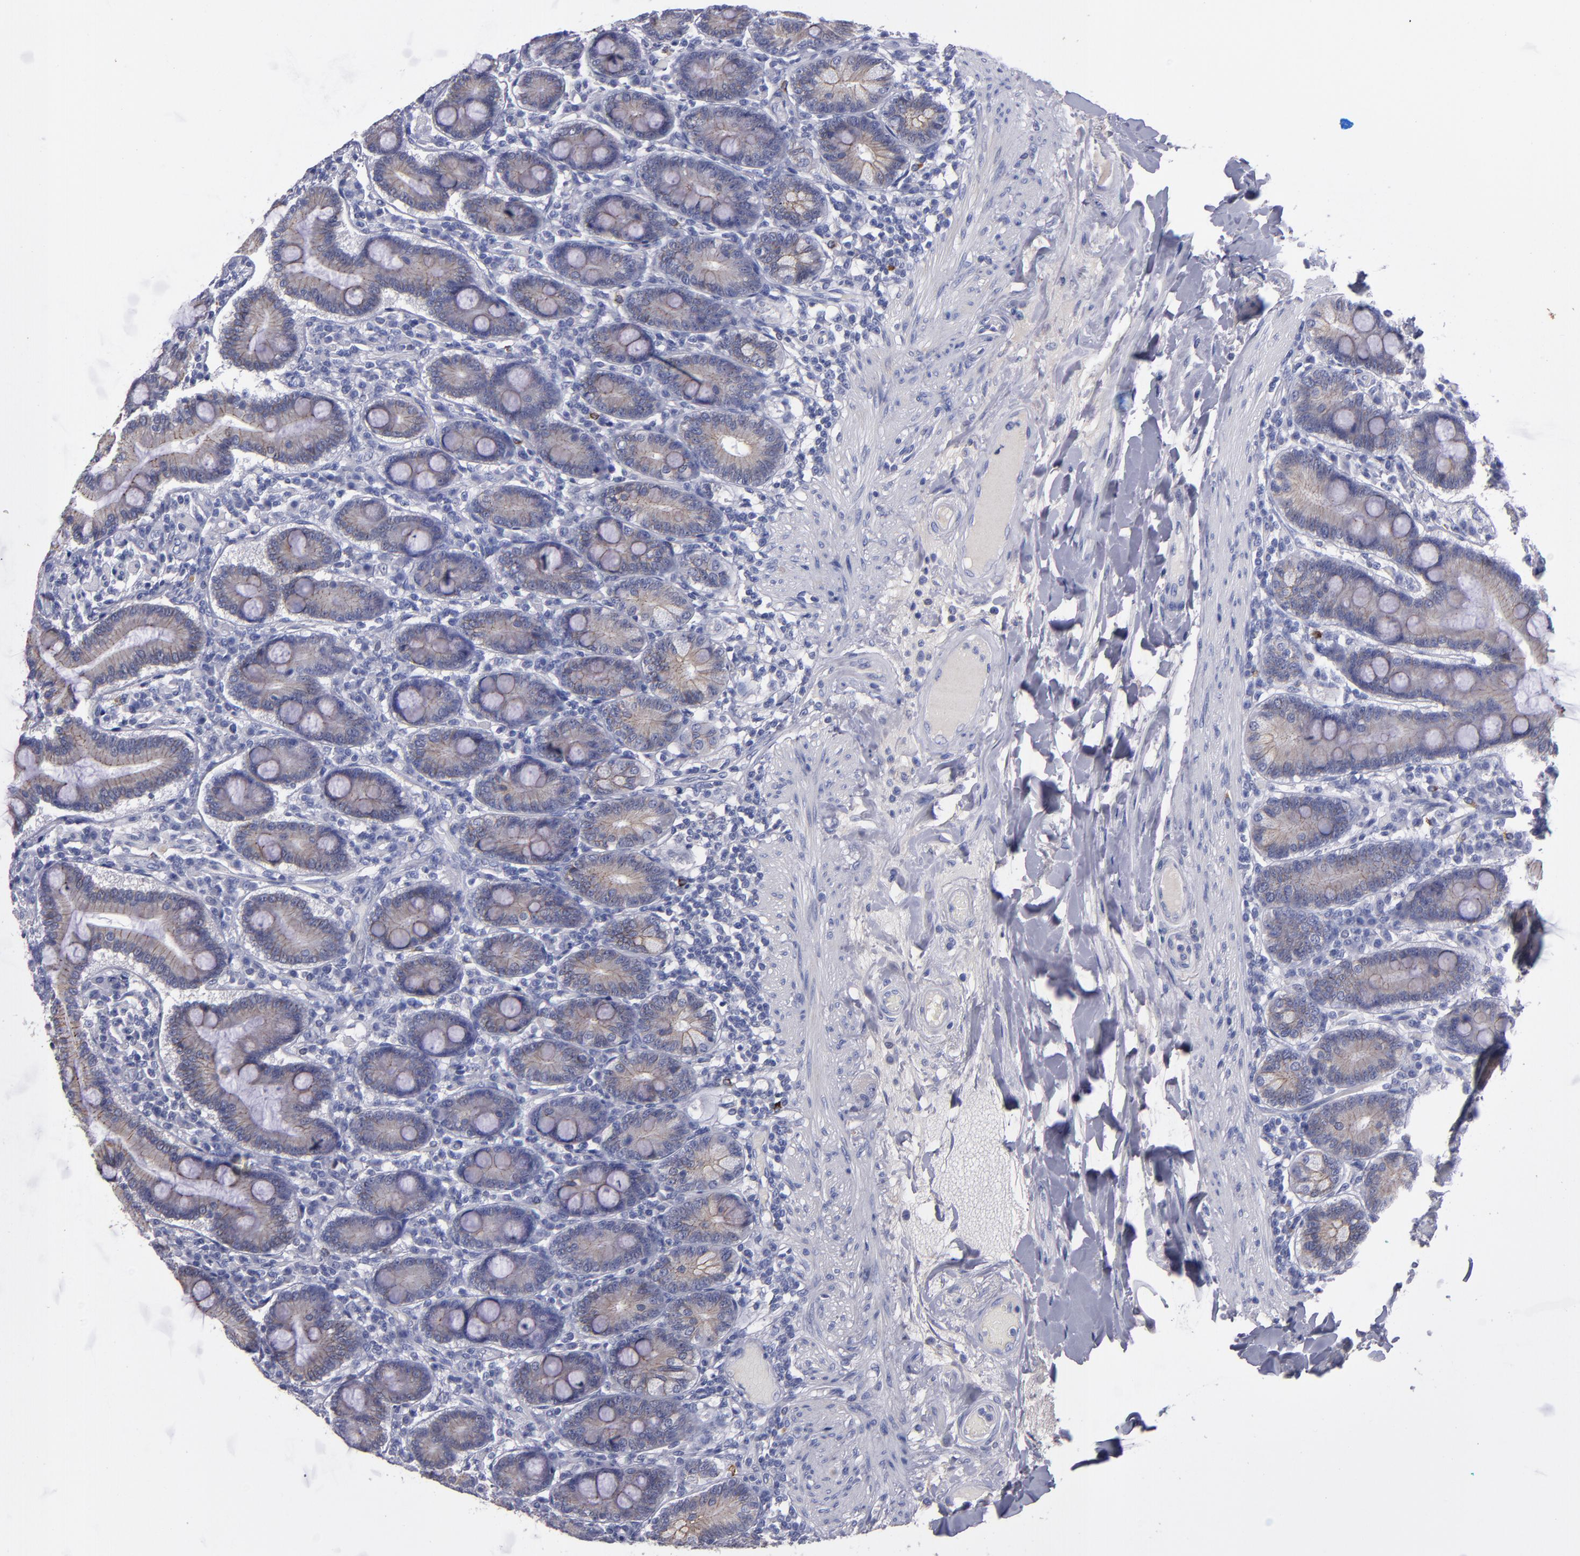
{"staining": {"intensity": "weak", "quantity": ">75%", "location": "cytoplasmic/membranous"}, "tissue": "duodenum", "cell_type": "Glandular cells", "image_type": "normal", "snomed": [{"axis": "morphology", "description": "Normal tissue, NOS"}, {"axis": "topography", "description": "Duodenum"}], "caption": "Brown immunohistochemical staining in benign human duodenum exhibits weak cytoplasmic/membranous positivity in approximately >75% of glandular cells. The staining was performed using DAB (3,3'-diaminobenzidine), with brown indicating positive protein expression. Nuclei are stained blue with hematoxylin.", "gene": "CDH3", "patient": {"sex": "female", "age": 64}}